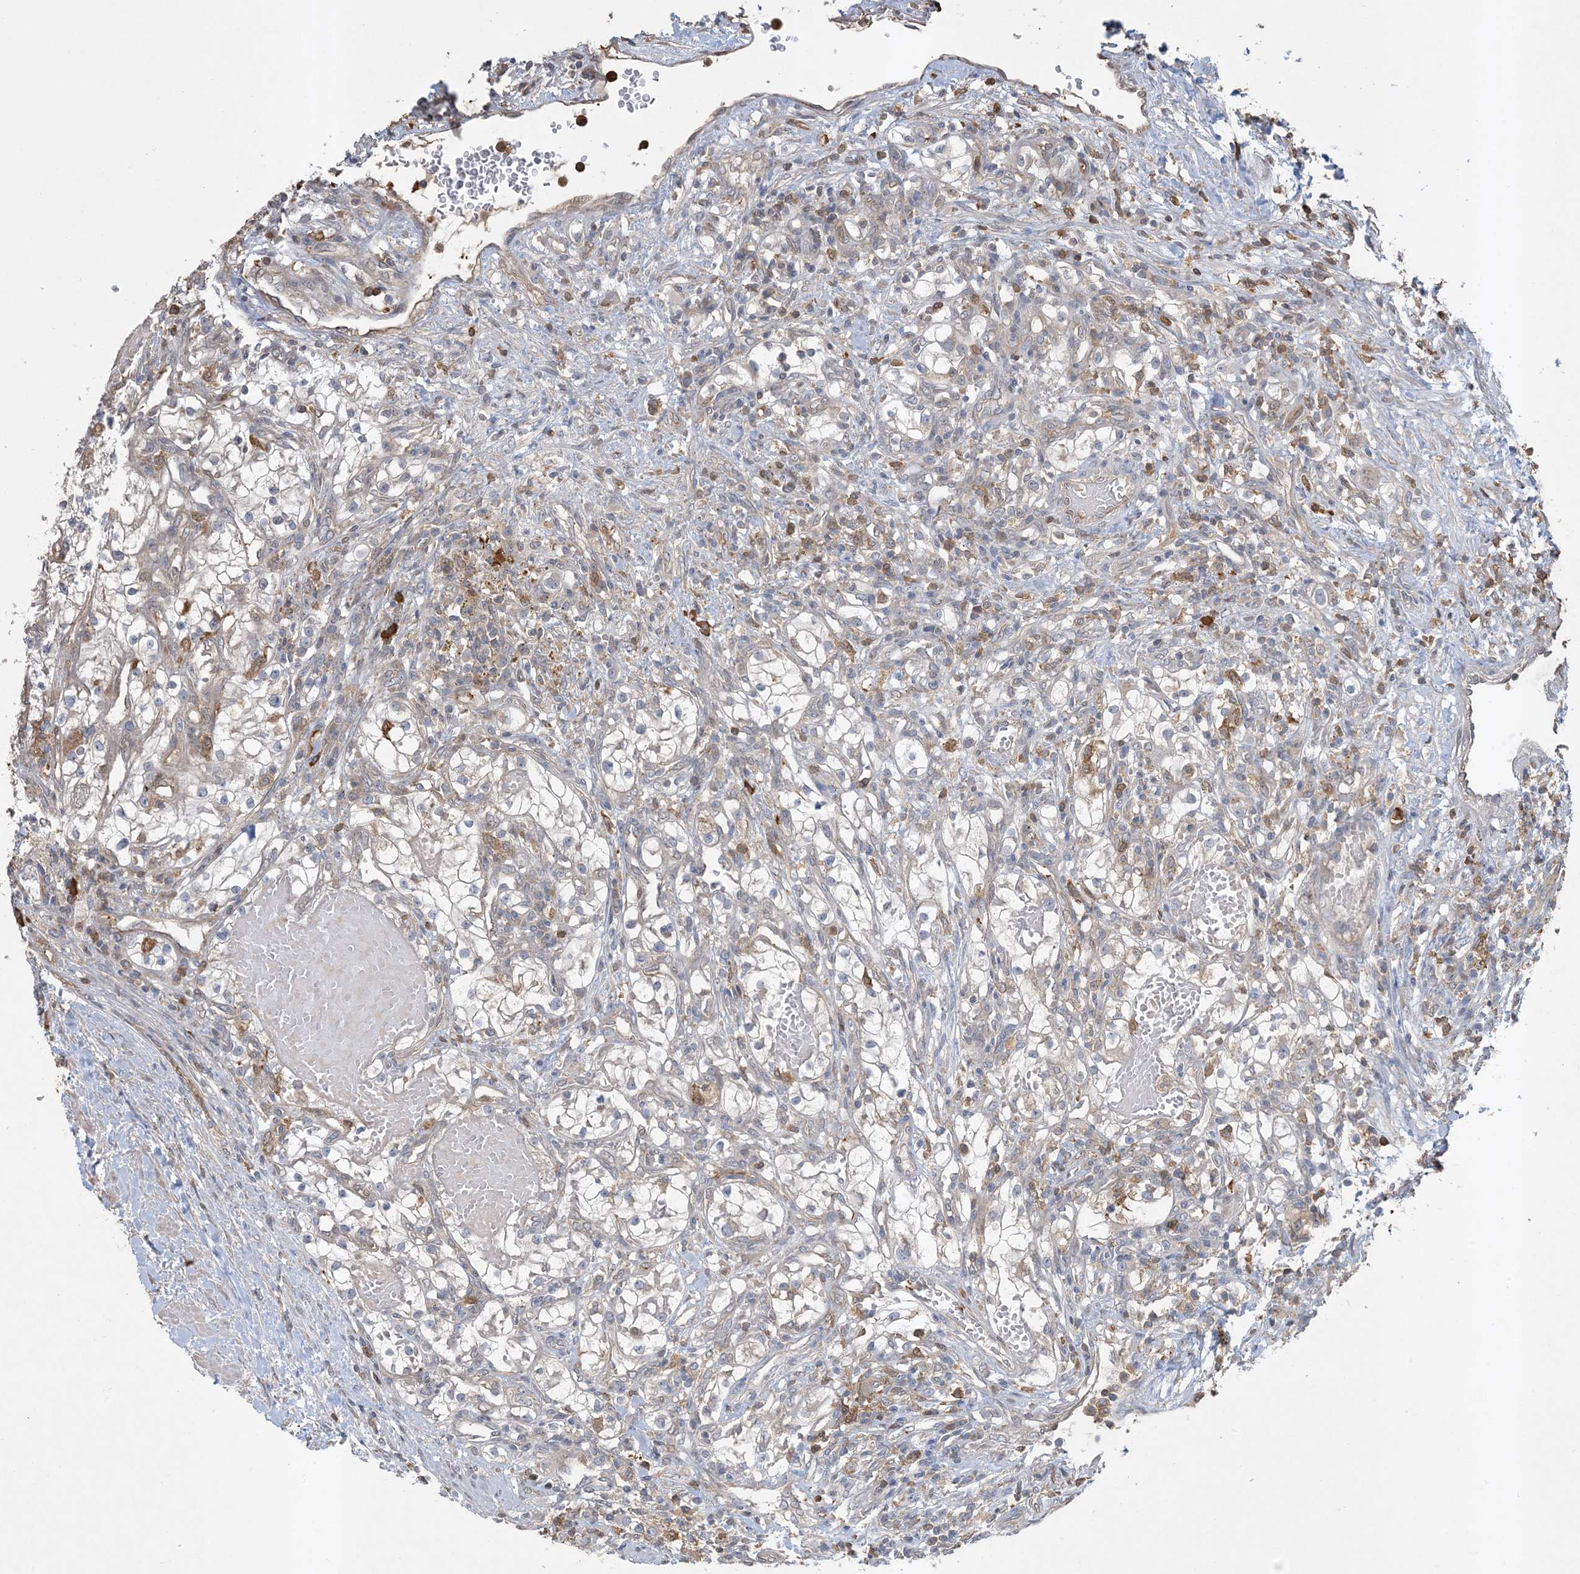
{"staining": {"intensity": "negative", "quantity": "none", "location": "none"}, "tissue": "renal cancer", "cell_type": "Tumor cells", "image_type": "cancer", "snomed": [{"axis": "morphology", "description": "Normal tissue, NOS"}, {"axis": "morphology", "description": "Adenocarcinoma, NOS"}, {"axis": "topography", "description": "Kidney"}], "caption": "High magnification brightfield microscopy of renal cancer stained with DAB (3,3'-diaminobenzidine) (brown) and counterstained with hematoxylin (blue): tumor cells show no significant staining.", "gene": "TMSB4X", "patient": {"sex": "male", "age": 68}}